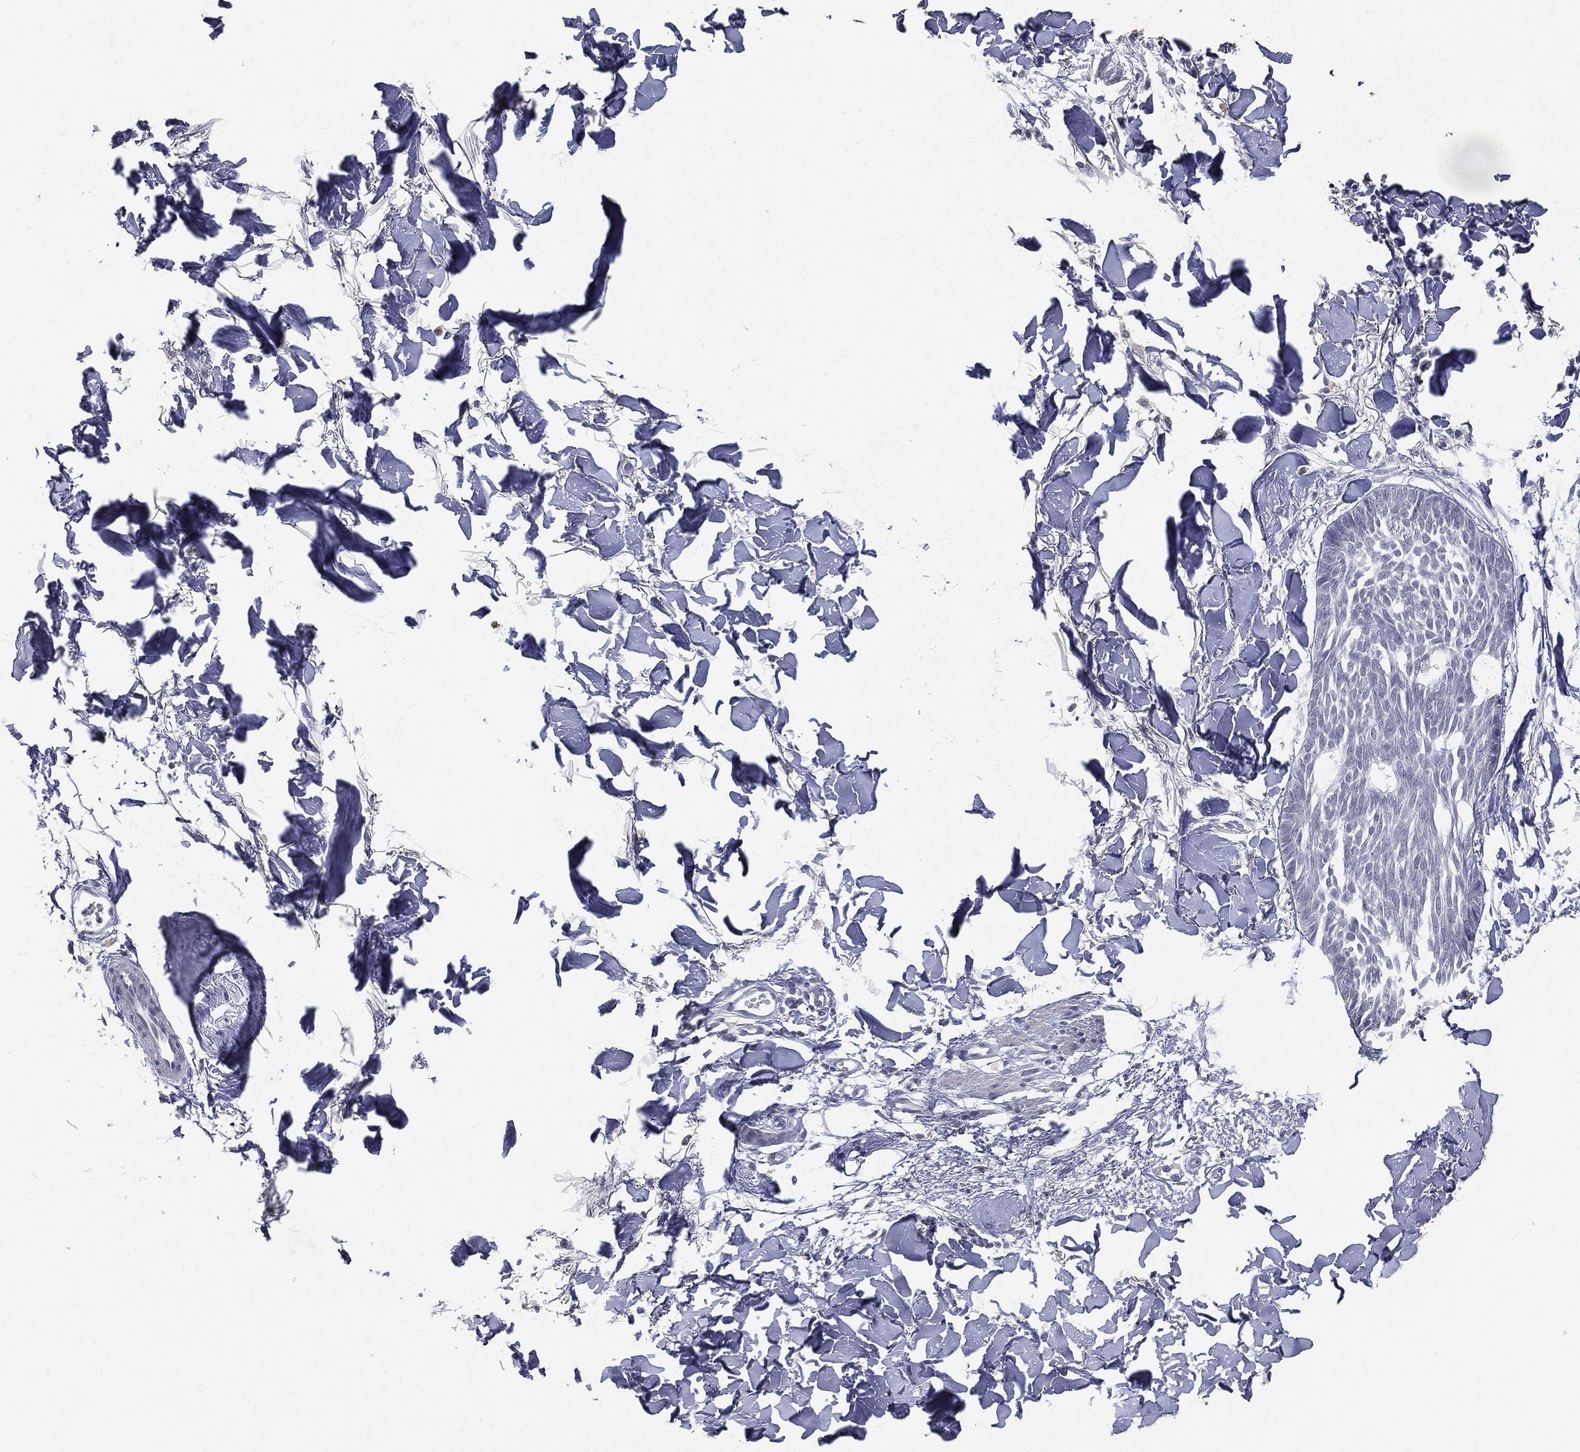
{"staining": {"intensity": "negative", "quantity": "none", "location": "none"}, "tissue": "skin cancer", "cell_type": "Tumor cells", "image_type": "cancer", "snomed": [{"axis": "morphology", "description": "Normal tissue, NOS"}, {"axis": "morphology", "description": "Basal cell carcinoma"}, {"axis": "topography", "description": "Skin"}], "caption": "The IHC histopathology image has no significant positivity in tumor cells of skin cancer tissue.", "gene": "SLC2A2", "patient": {"sex": "male", "age": 84}}